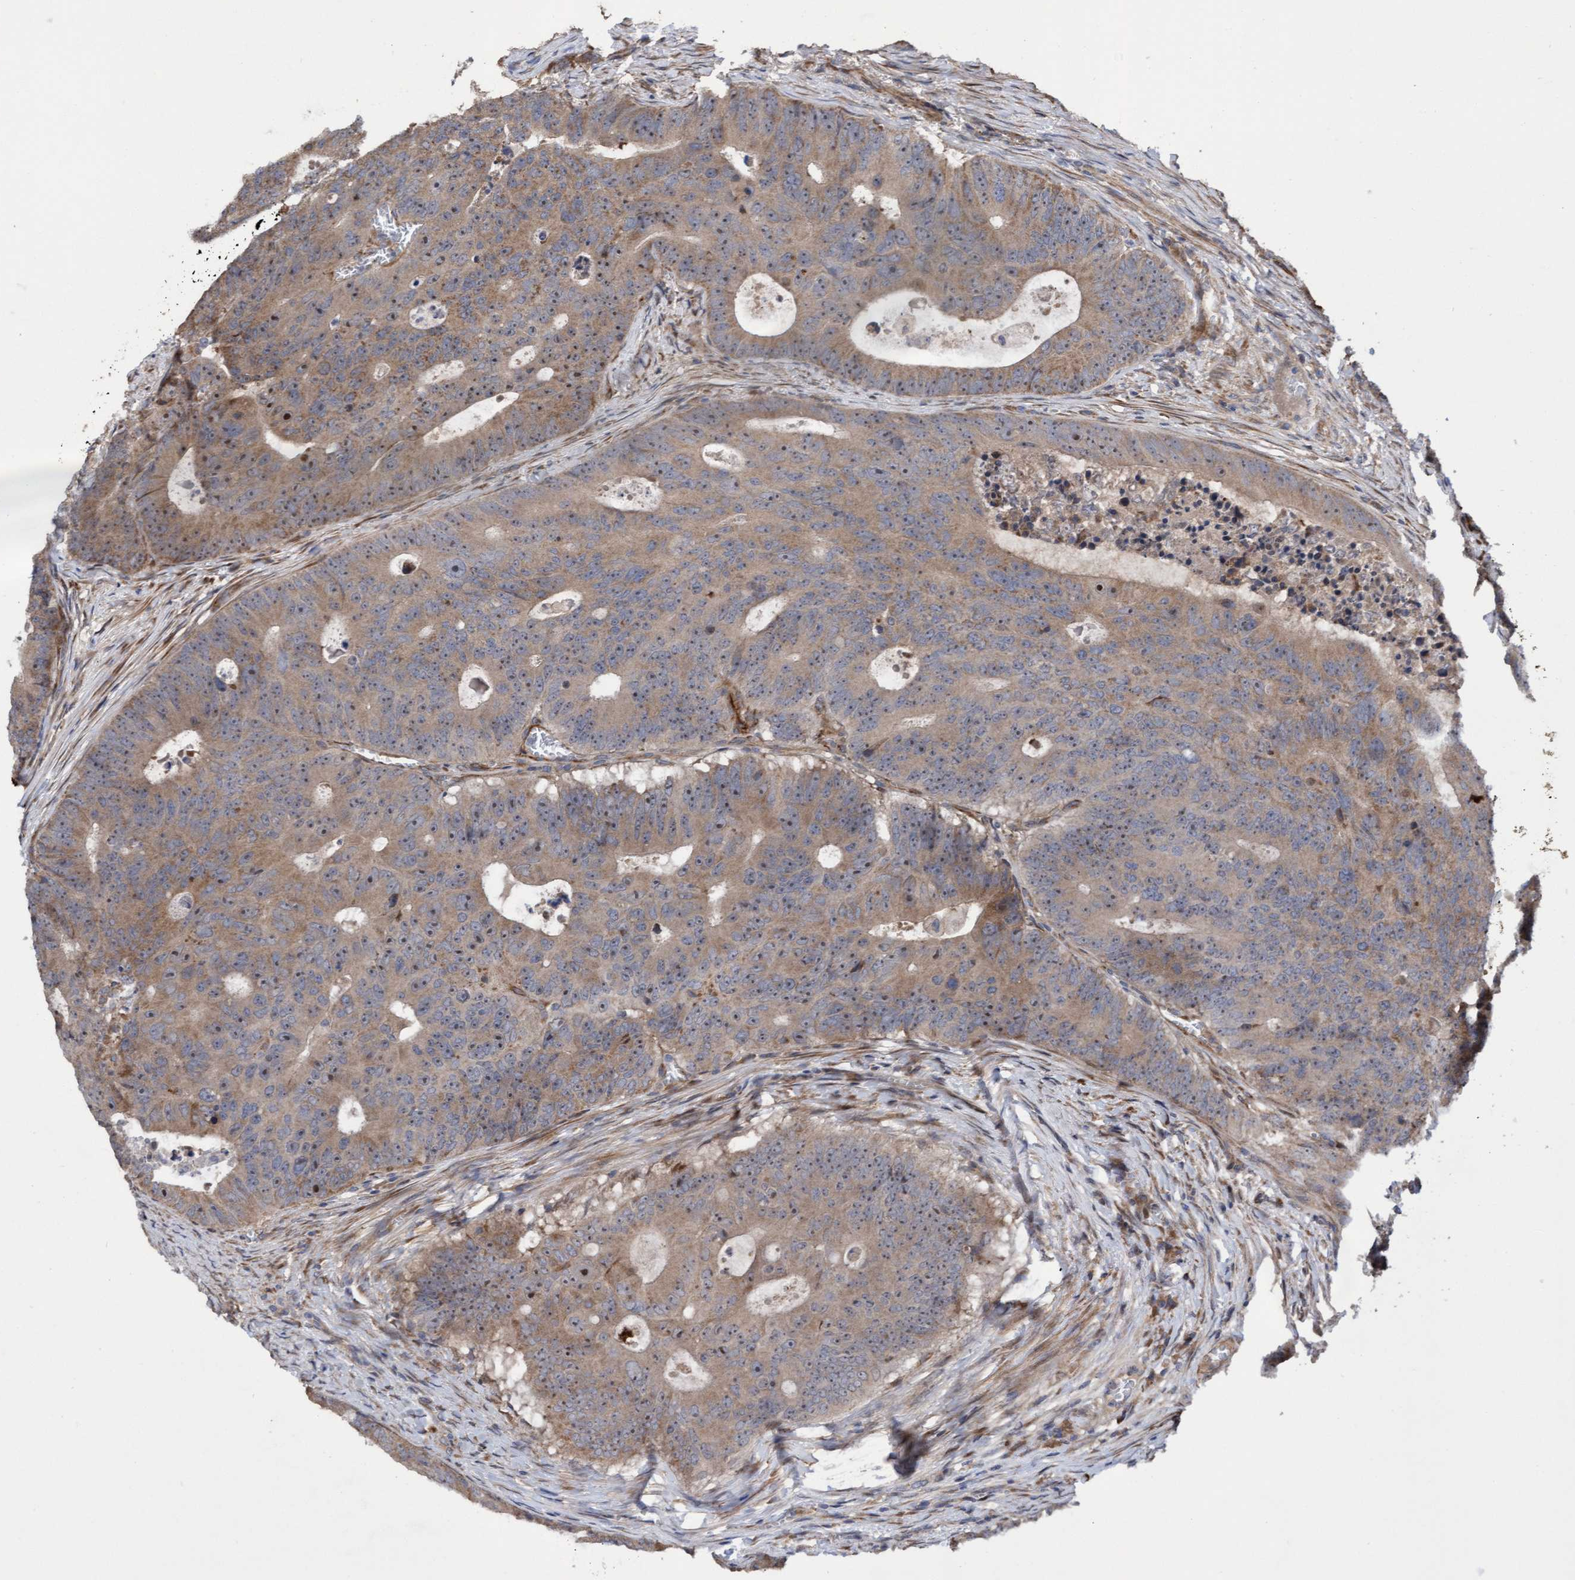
{"staining": {"intensity": "moderate", "quantity": ">75%", "location": "cytoplasmic/membranous,nuclear"}, "tissue": "colorectal cancer", "cell_type": "Tumor cells", "image_type": "cancer", "snomed": [{"axis": "morphology", "description": "Adenocarcinoma, NOS"}, {"axis": "topography", "description": "Colon"}], "caption": "Protein expression analysis of colorectal cancer demonstrates moderate cytoplasmic/membranous and nuclear expression in about >75% of tumor cells.", "gene": "ELP5", "patient": {"sex": "male", "age": 87}}